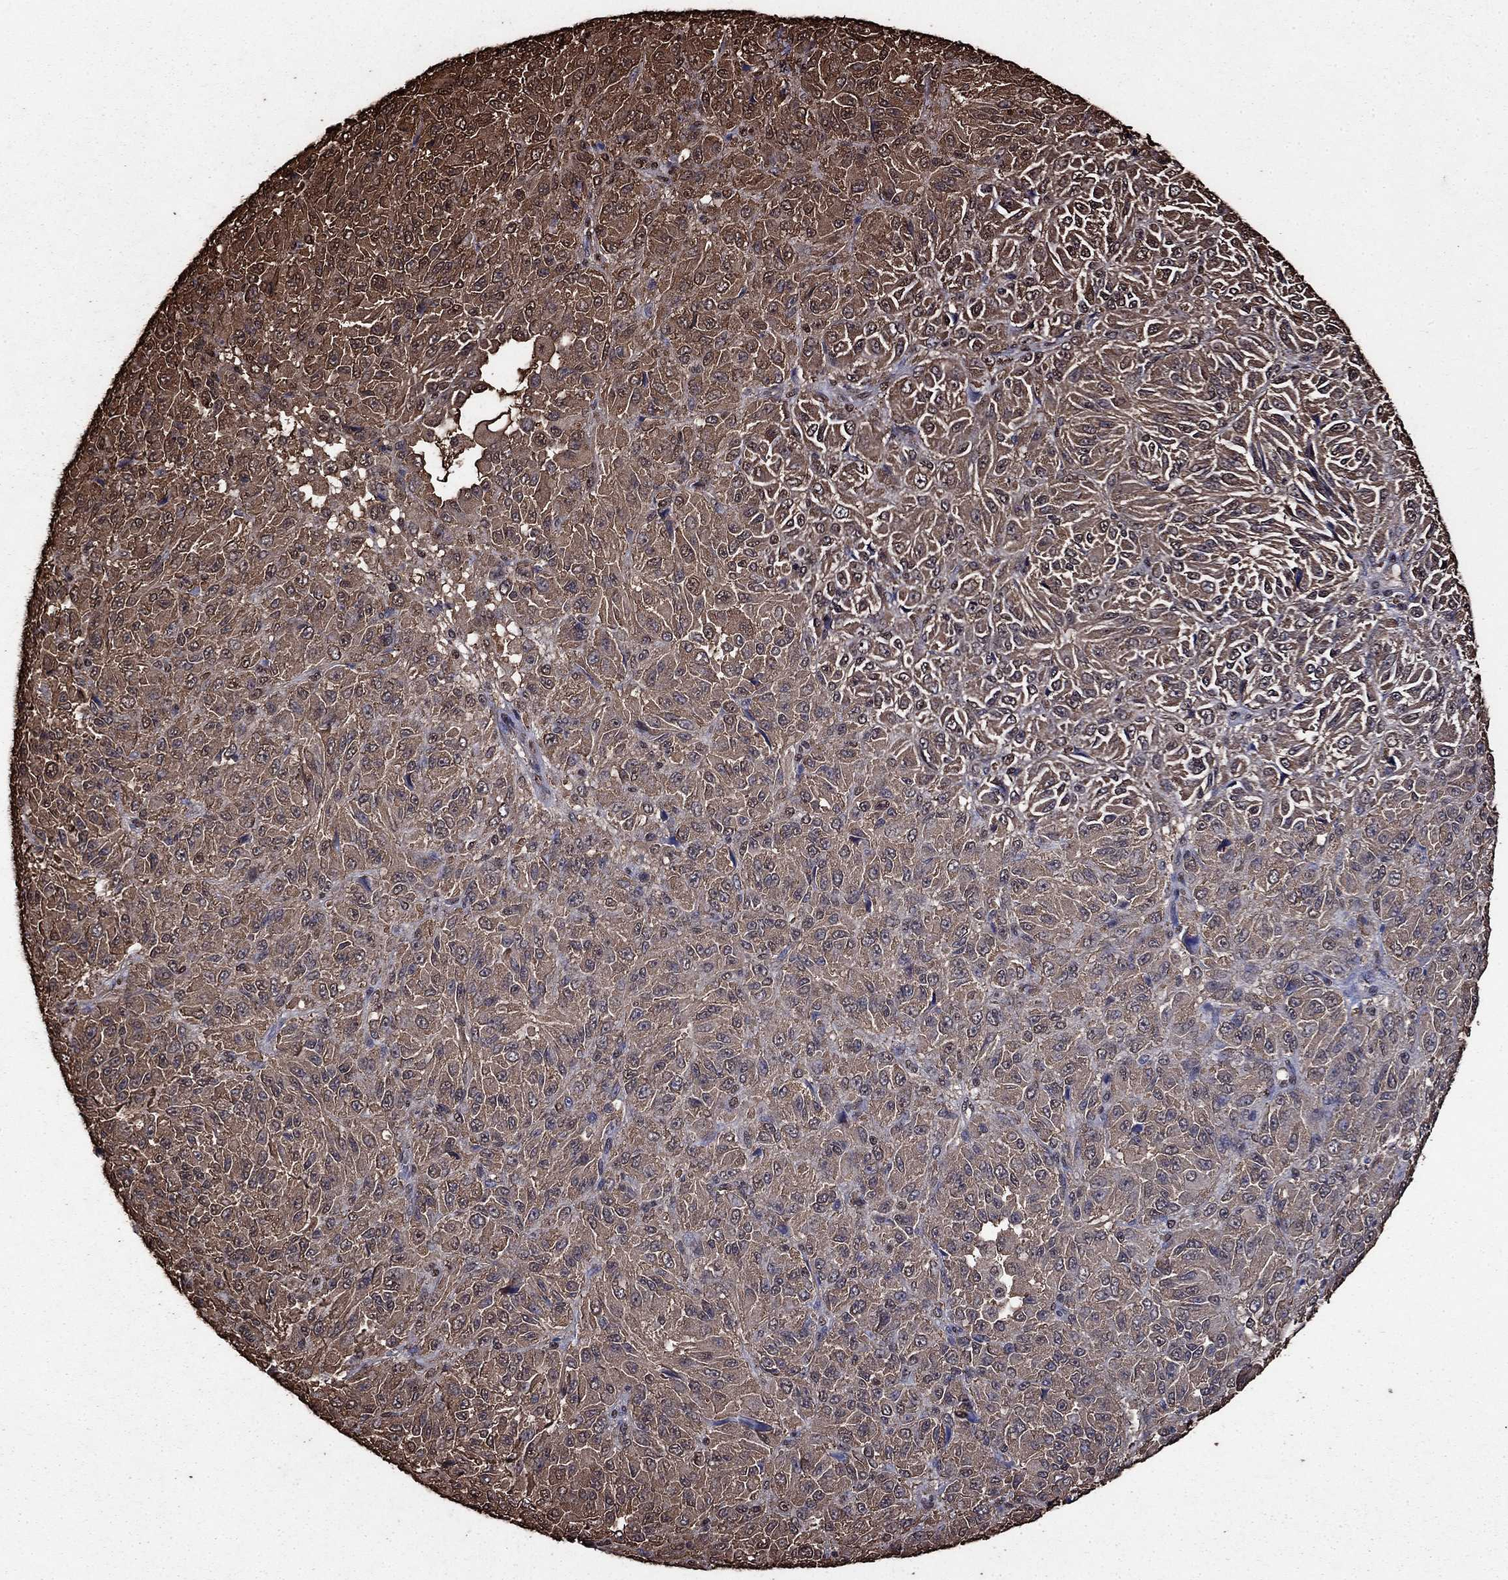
{"staining": {"intensity": "moderate", "quantity": "25%-75%", "location": "cytoplasmic/membranous"}, "tissue": "melanoma", "cell_type": "Tumor cells", "image_type": "cancer", "snomed": [{"axis": "morphology", "description": "Malignant melanoma, Metastatic site"}, {"axis": "topography", "description": "Brain"}], "caption": "Immunohistochemistry image of melanoma stained for a protein (brown), which demonstrates medium levels of moderate cytoplasmic/membranous positivity in approximately 25%-75% of tumor cells.", "gene": "GAPDH", "patient": {"sex": "female", "age": 56}}